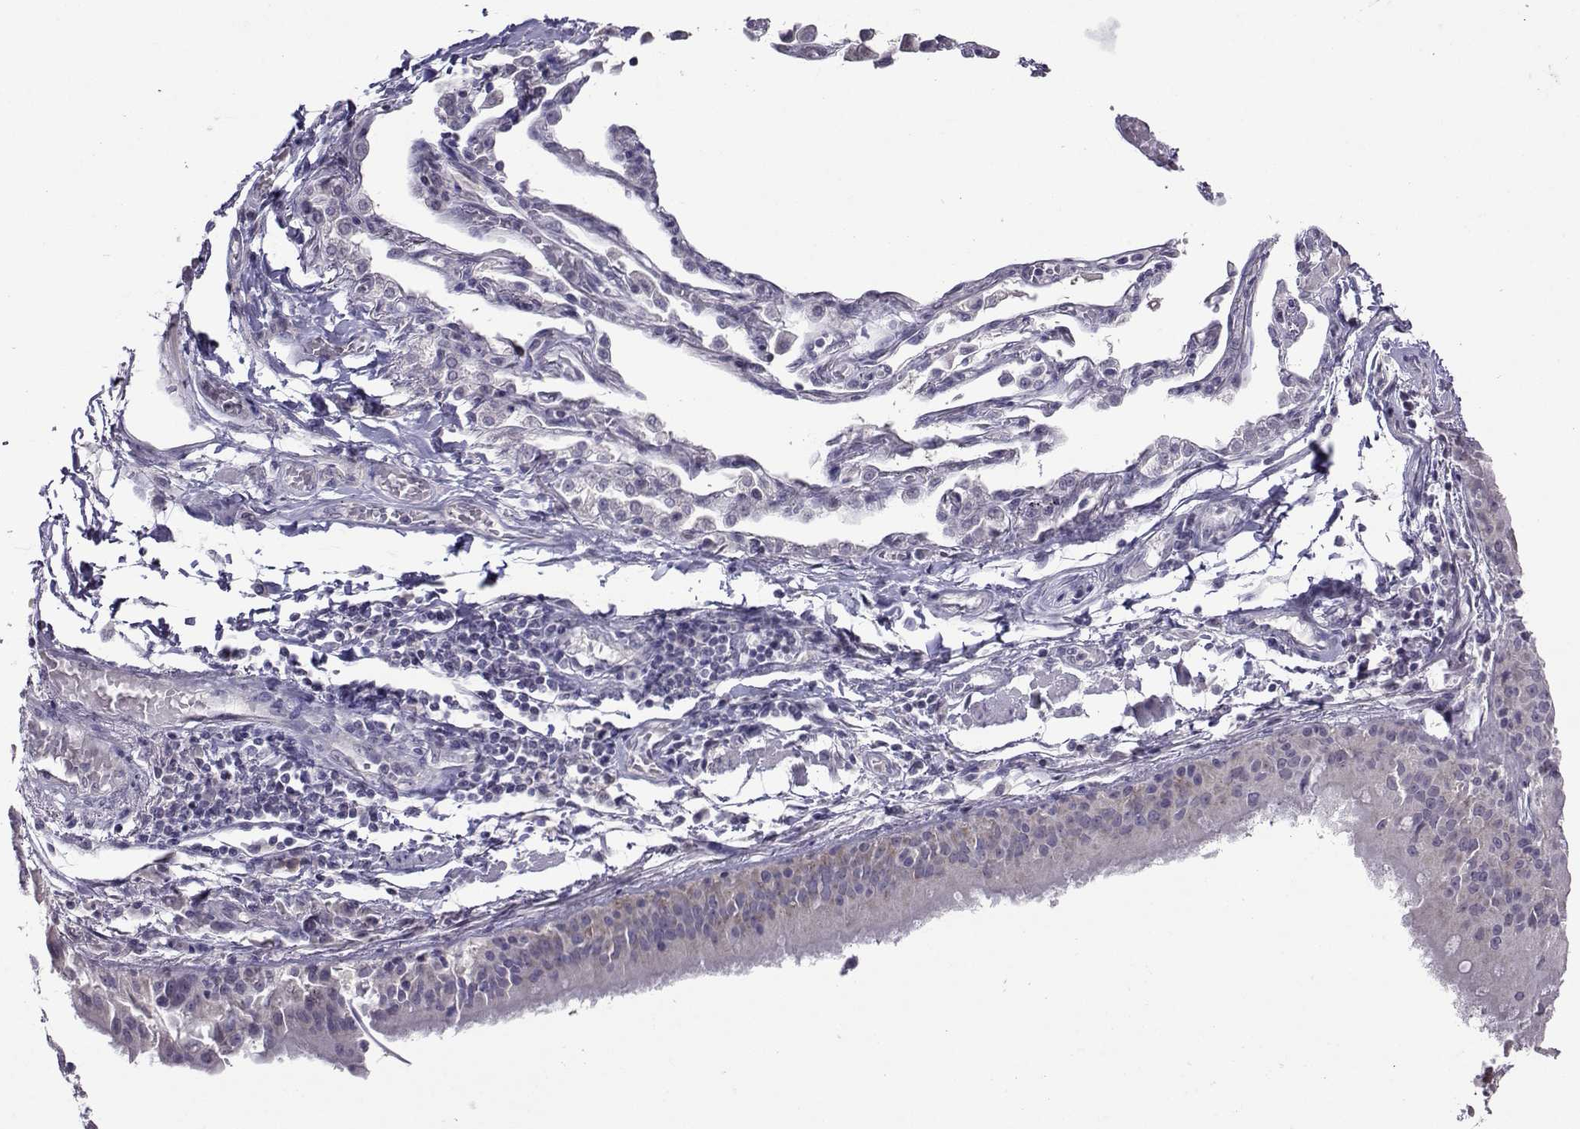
{"staining": {"intensity": "negative", "quantity": "none", "location": "none"}, "tissue": "lung cancer", "cell_type": "Tumor cells", "image_type": "cancer", "snomed": [{"axis": "morphology", "description": "Squamous cell carcinoma, NOS"}, {"axis": "topography", "description": "Lung"}], "caption": "Photomicrograph shows no protein expression in tumor cells of lung cancer tissue.", "gene": "DDX20", "patient": {"sex": "male", "age": 73}}